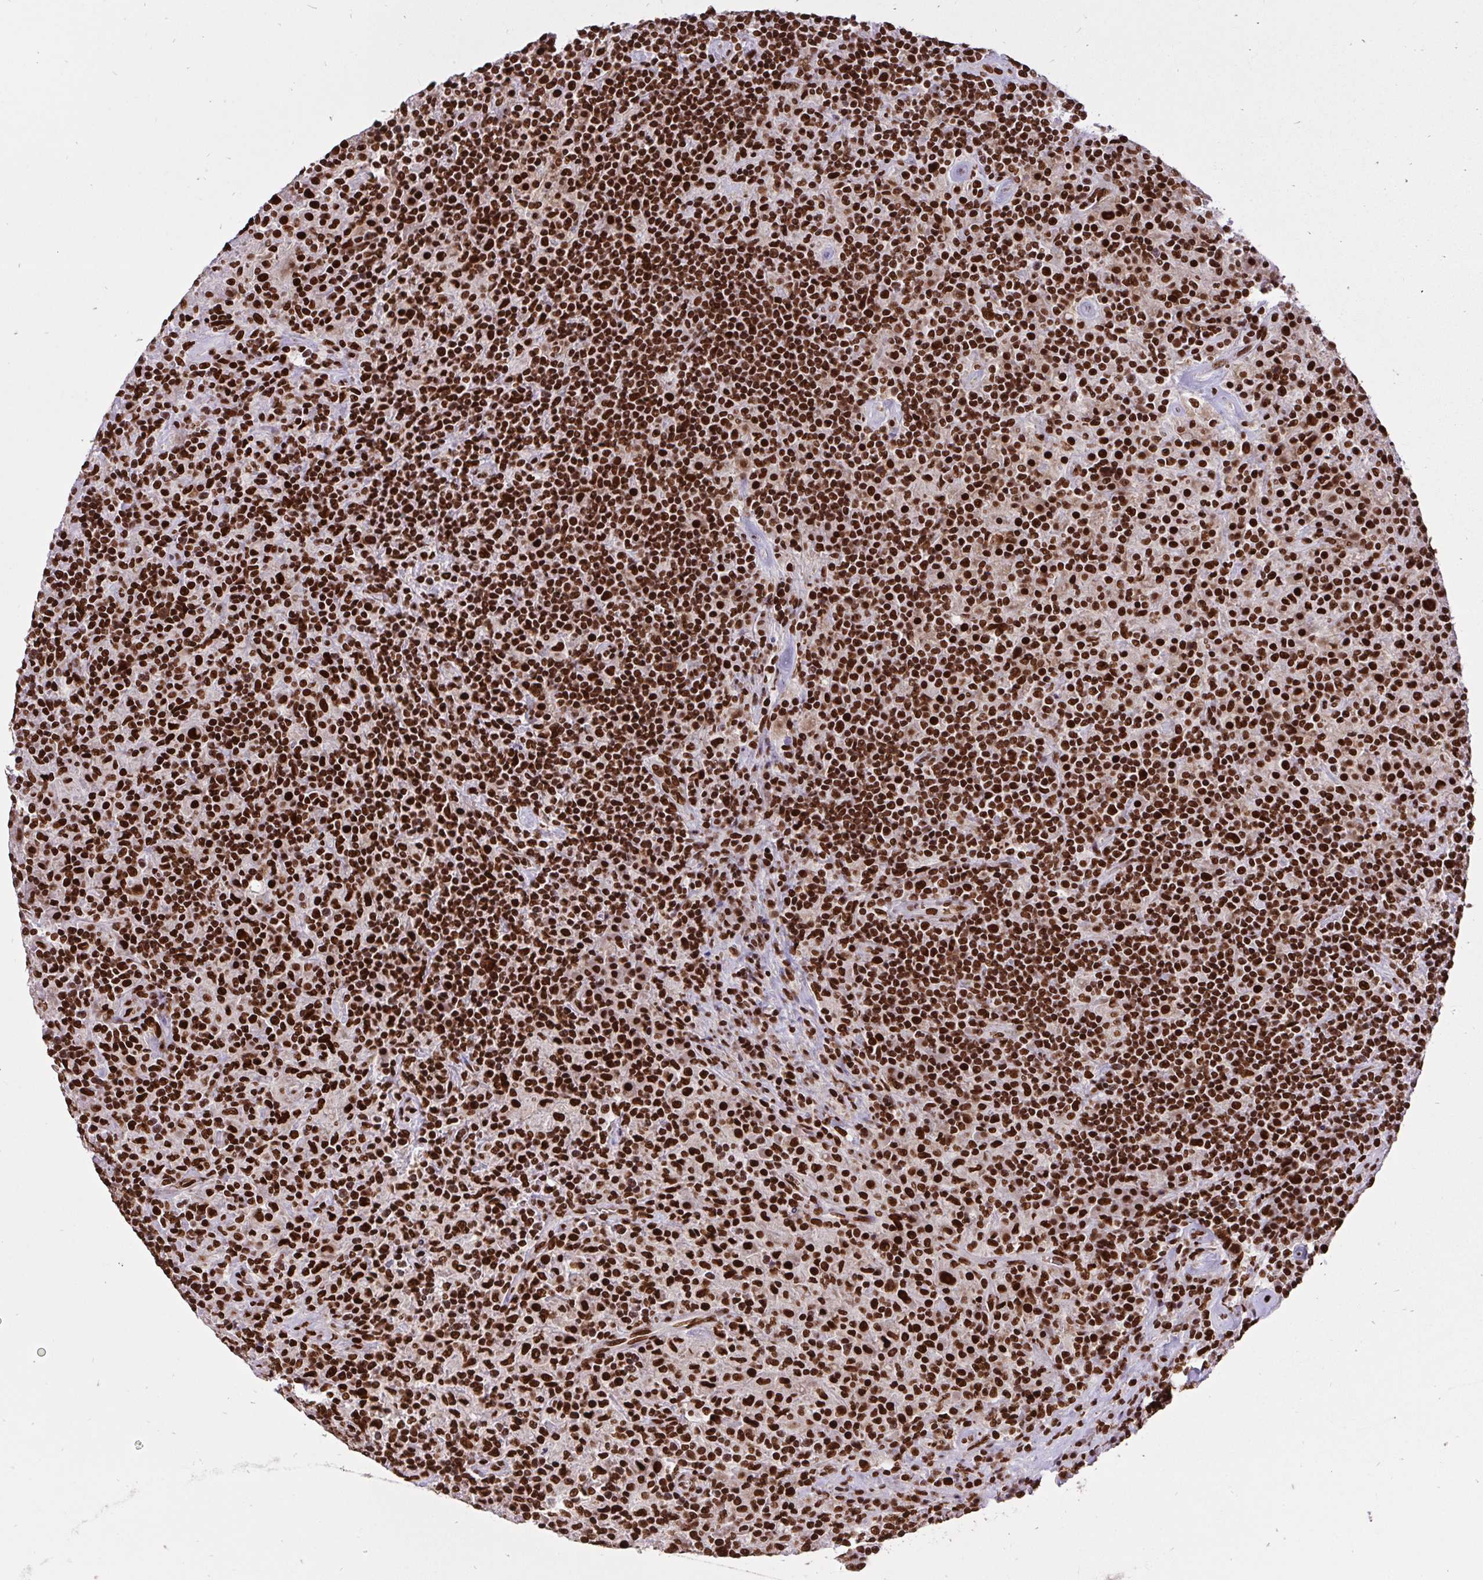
{"staining": {"intensity": "strong", "quantity": ">75%", "location": "nuclear"}, "tissue": "lymphoma", "cell_type": "Tumor cells", "image_type": "cancer", "snomed": [{"axis": "morphology", "description": "Hodgkin's disease, NOS"}, {"axis": "topography", "description": "Lymph node"}], "caption": "This photomicrograph displays IHC staining of Hodgkin's disease, with high strong nuclear expression in approximately >75% of tumor cells.", "gene": "HNRNPL", "patient": {"sex": "male", "age": 70}}